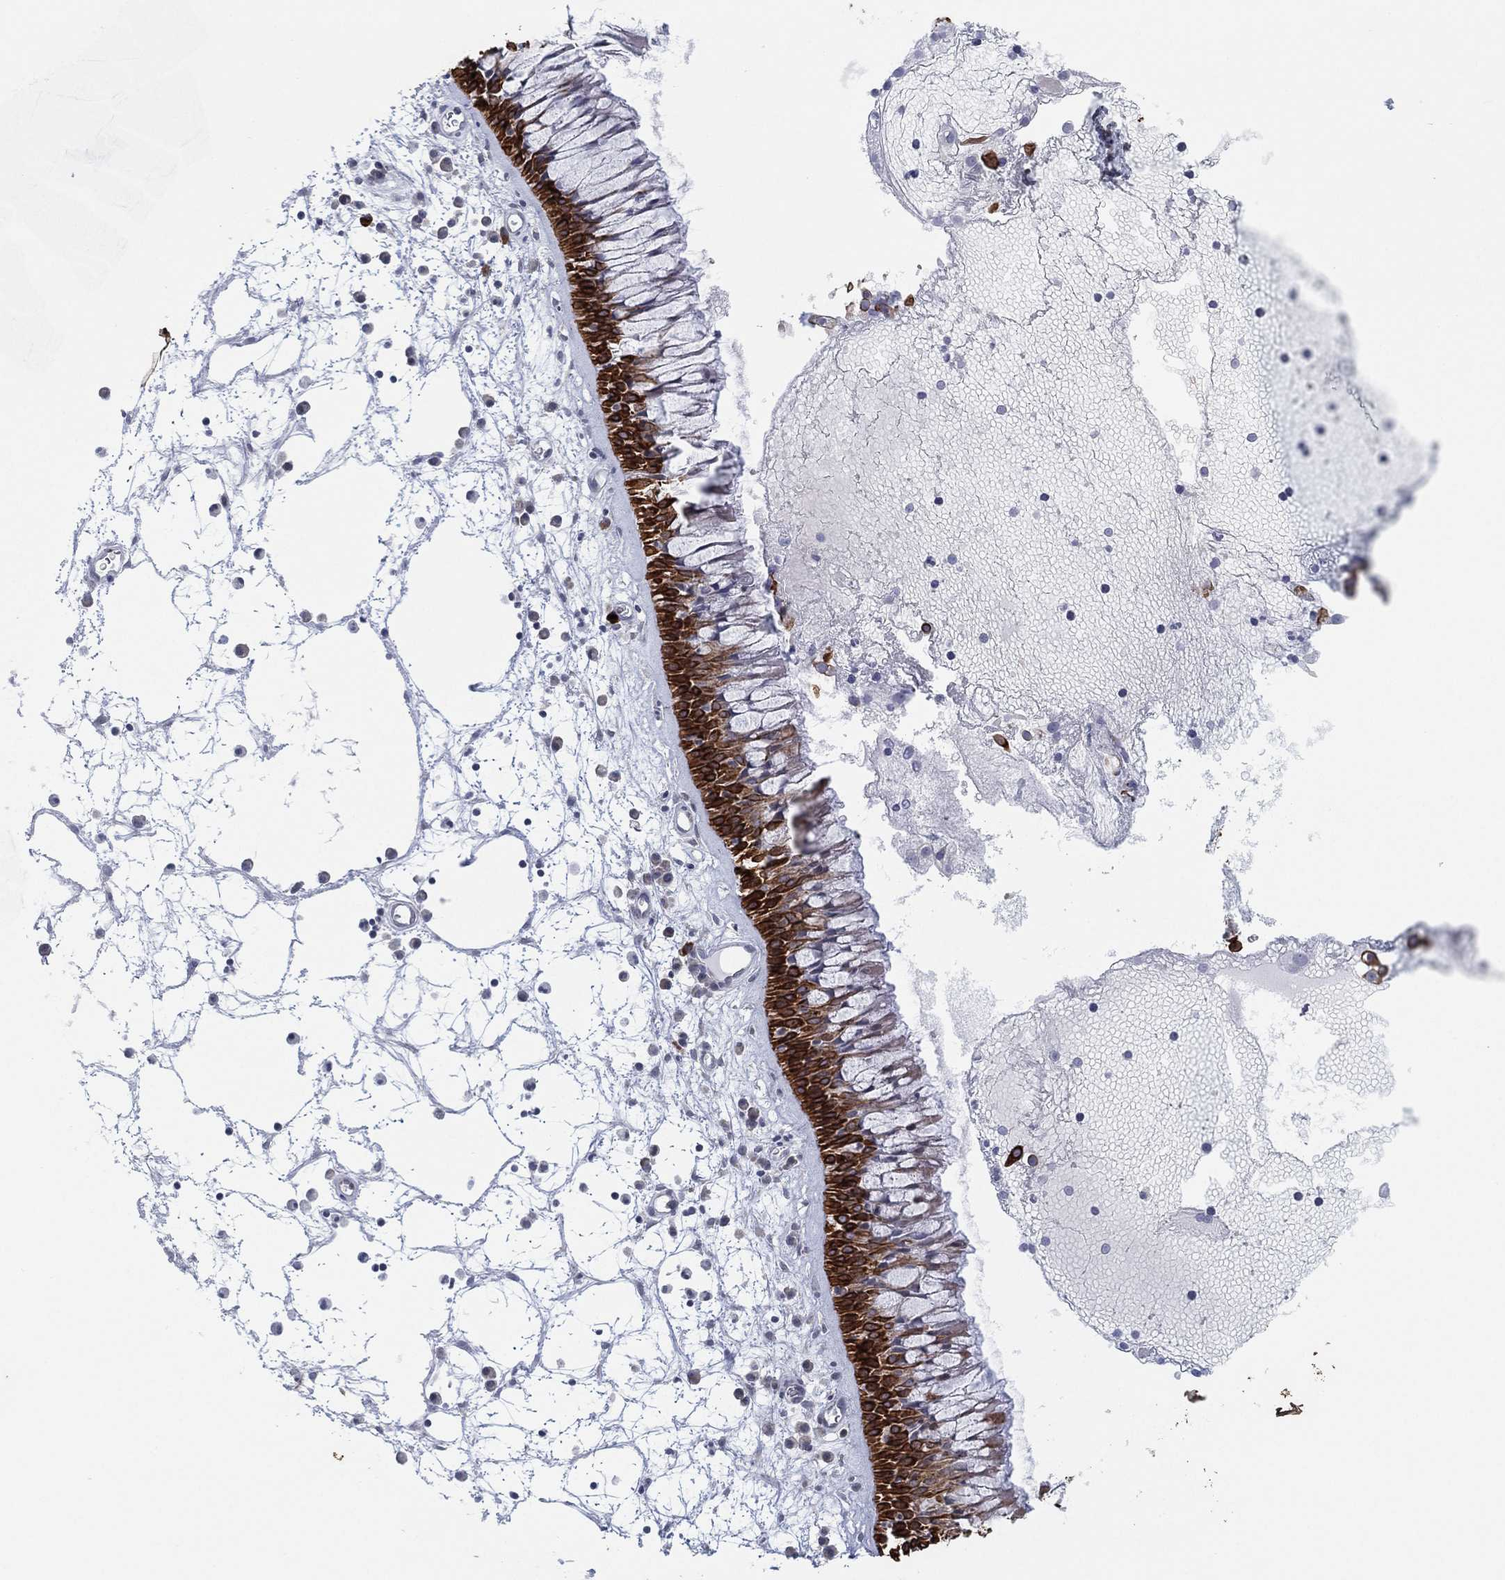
{"staining": {"intensity": "strong", "quantity": "25%-75%", "location": "cytoplasmic/membranous,nuclear"}, "tissue": "nasopharynx", "cell_type": "Respiratory epithelial cells", "image_type": "normal", "snomed": [{"axis": "morphology", "description": "Normal tissue, NOS"}, {"axis": "topography", "description": "Nasopharynx"}], "caption": "Respiratory epithelial cells exhibit strong cytoplasmic/membranous,nuclear staining in approximately 25%-75% of cells in unremarkable nasopharynx. (DAB (3,3'-diaminobenzidine) IHC, brown staining for protein, blue staining for nuclei).", "gene": "TMCO1", "patient": {"sex": "male", "age": 69}}